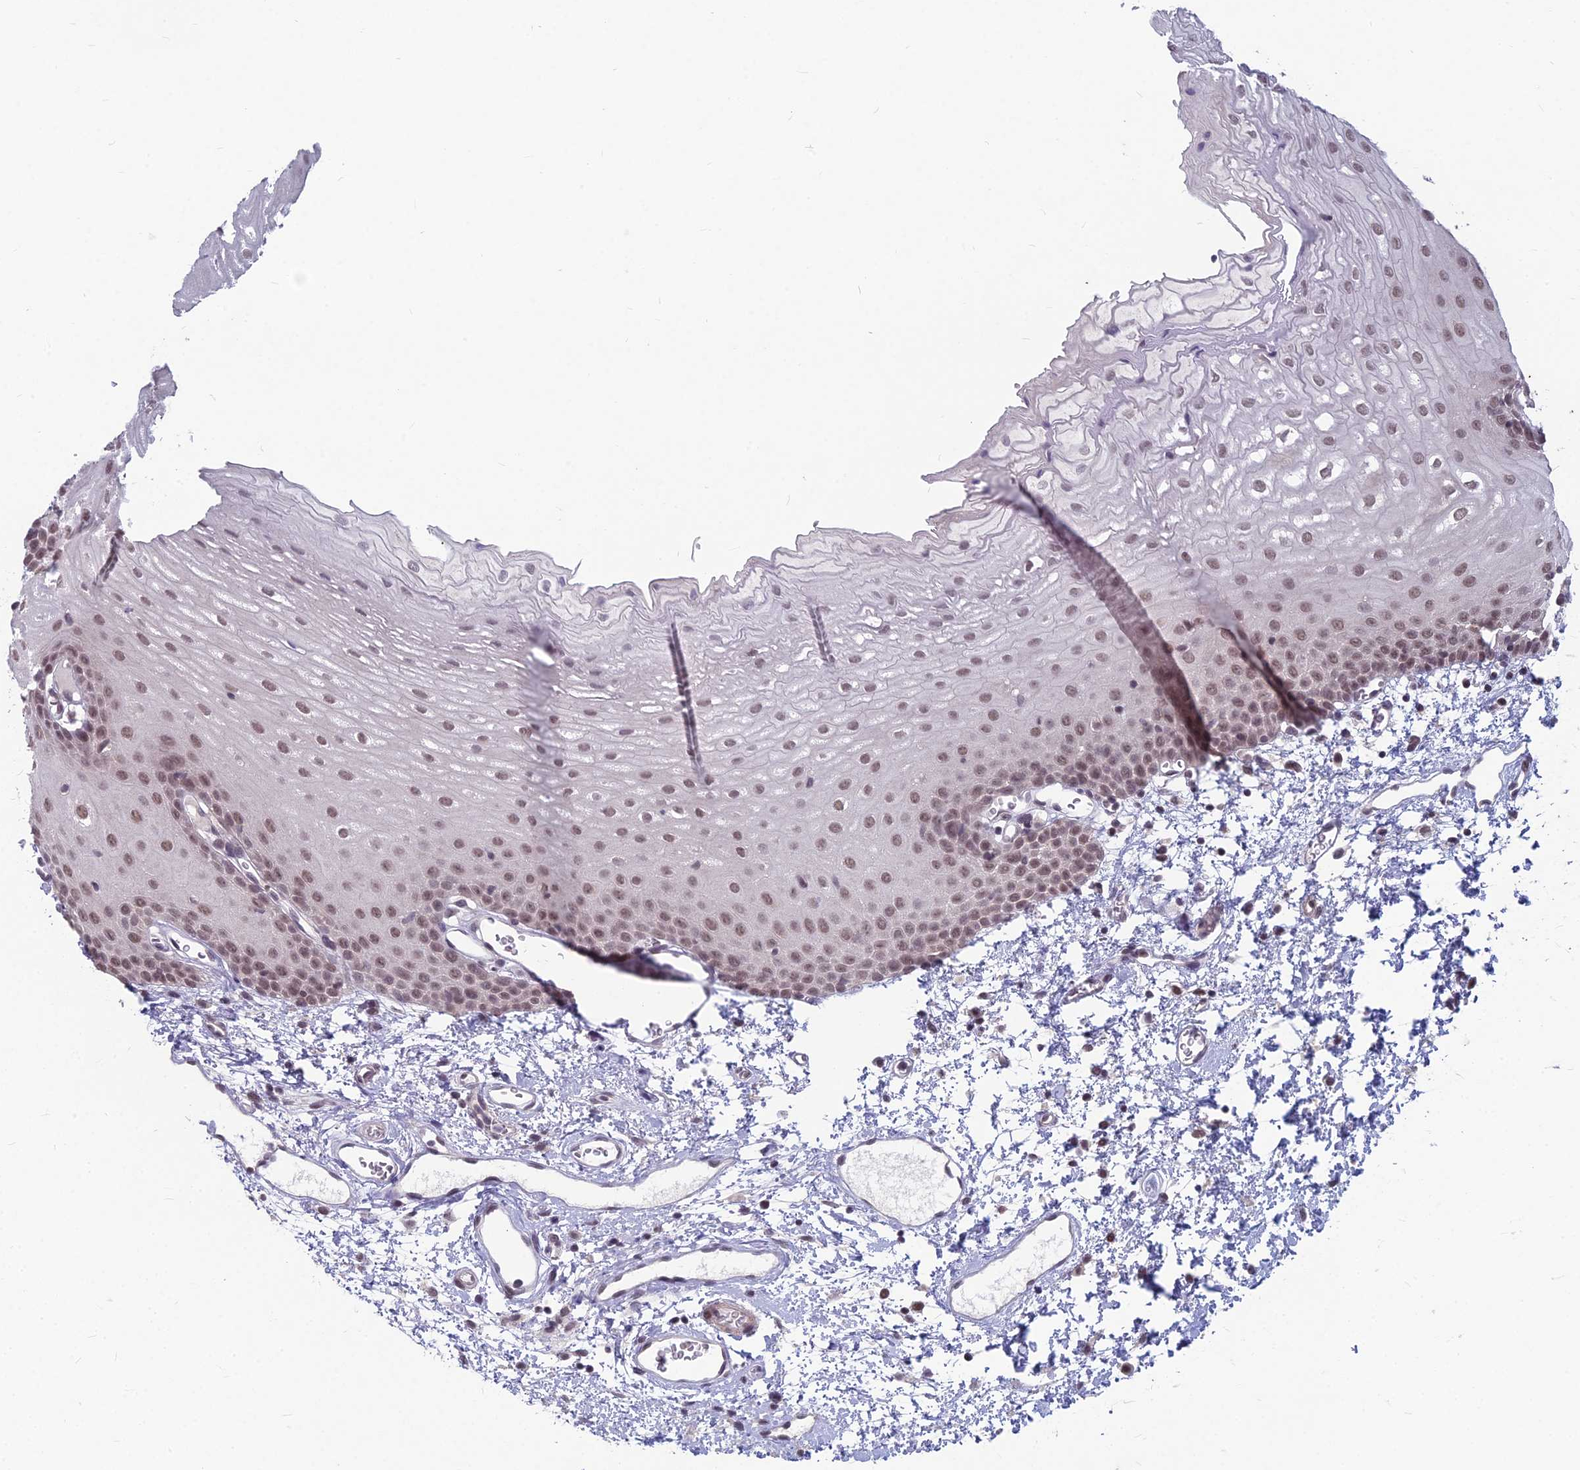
{"staining": {"intensity": "moderate", "quantity": ">75%", "location": "nuclear"}, "tissue": "oral mucosa", "cell_type": "Squamous epithelial cells", "image_type": "normal", "snomed": [{"axis": "morphology", "description": "Normal tissue, NOS"}, {"axis": "topography", "description": "Oral tissue"}], "caption": "Protein expression by IHC demonstrates moderate nuclear positivity in about >75% of squamous epithelial cells in benign oral mucosa.", "gene": "KAT7", "patient": {"sex": "female", "age": 70}}